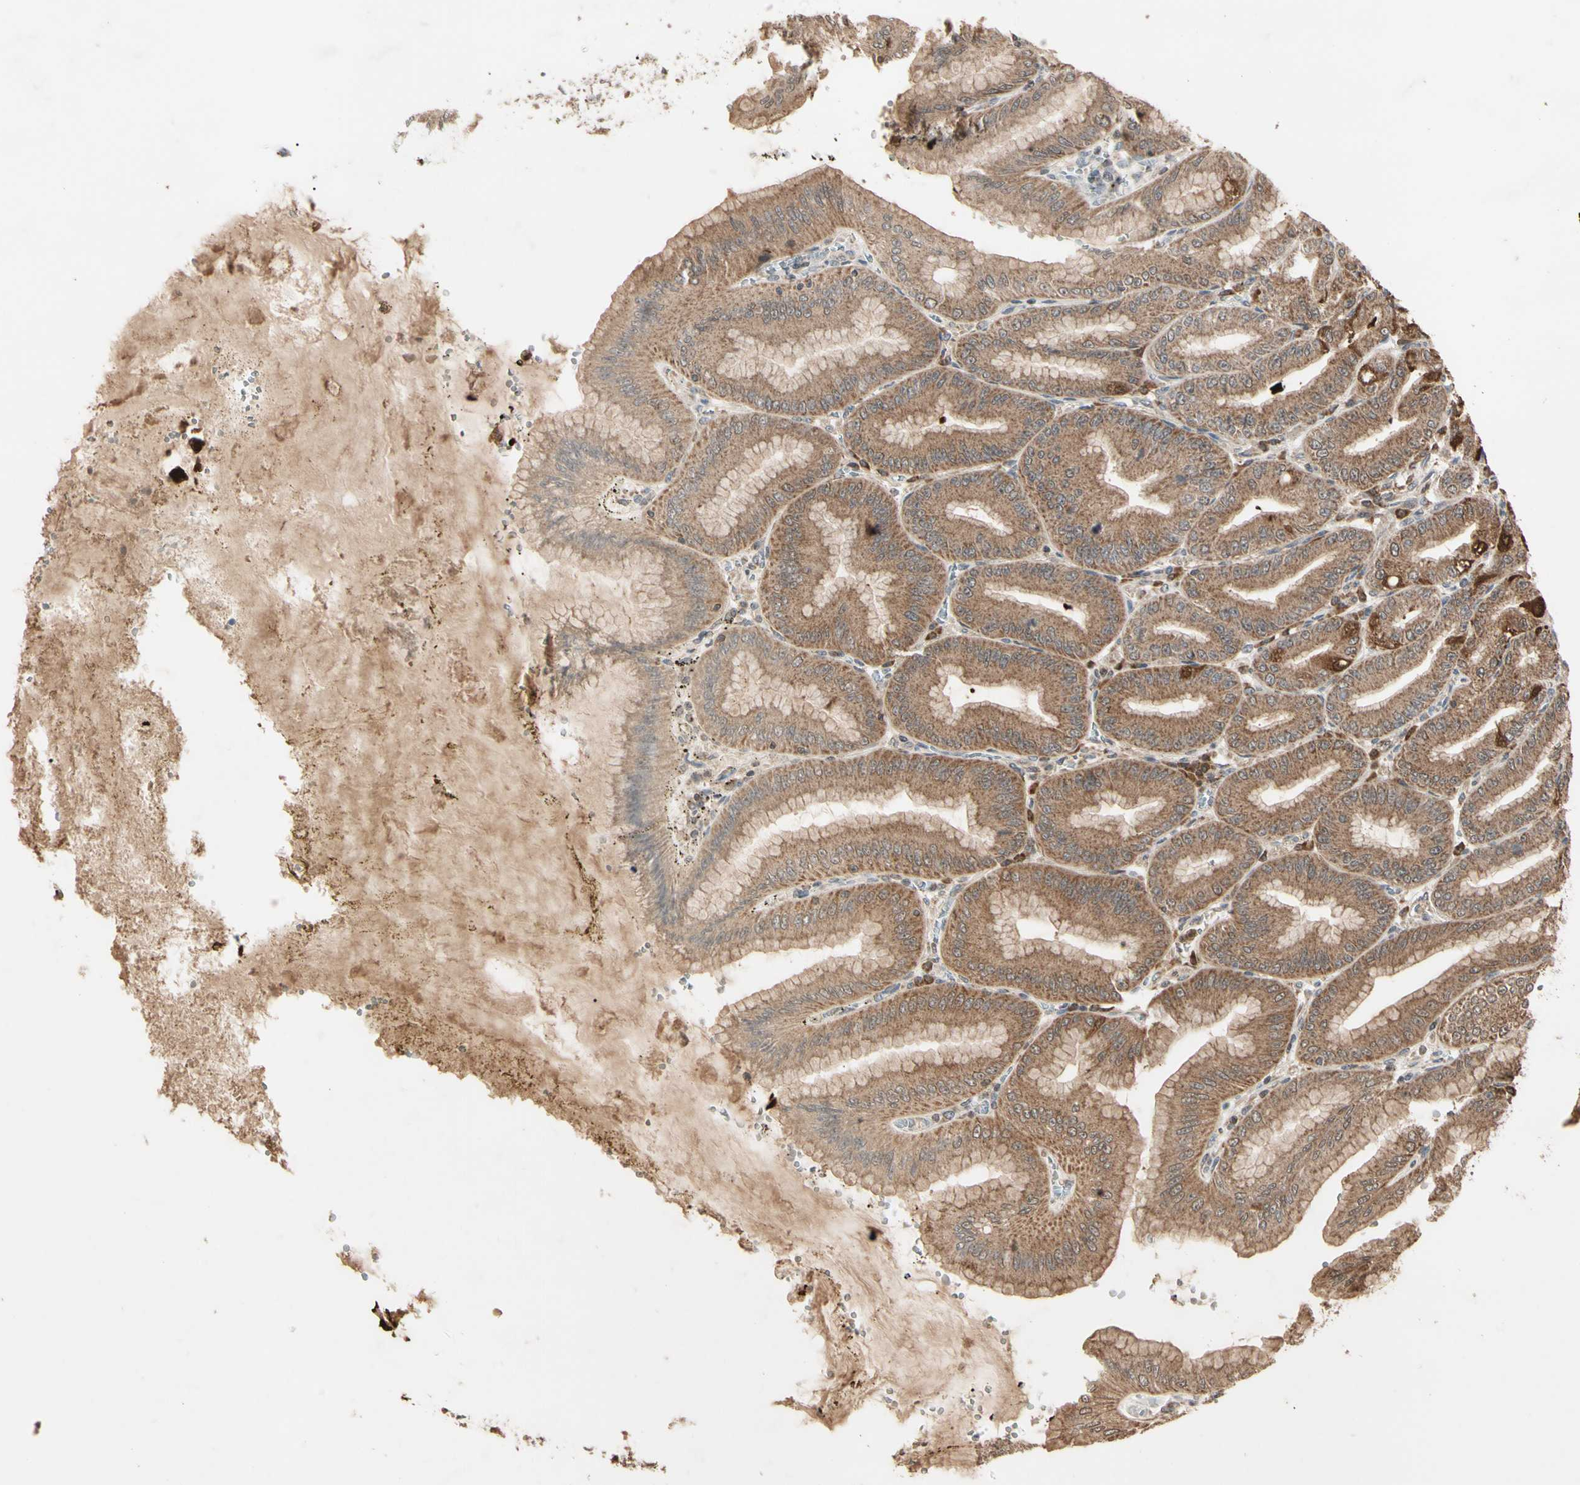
{"staining": {"intensity": "moderate", "quantity": ">75%", "location": "cytoplasmic/membranous,nuclear"}, "tissue": "stomach", "cell_type": "Glandular cells", "image_type": "normal", "snomed": [{"axis": "morphology", "description": "Normal tissue, NOS"}, {"axis": "topography", "description": "Stomach, lower"}], "caption": "High-power microscopy captured an immunohistochemistry micrograph of benign stomach, revealing moderate cytoplasmic/membranous,nuclear positivity in about >75% of glandular cells.", "gene": "PRDX5", "patient": {"sex": "male", "age": 71}}